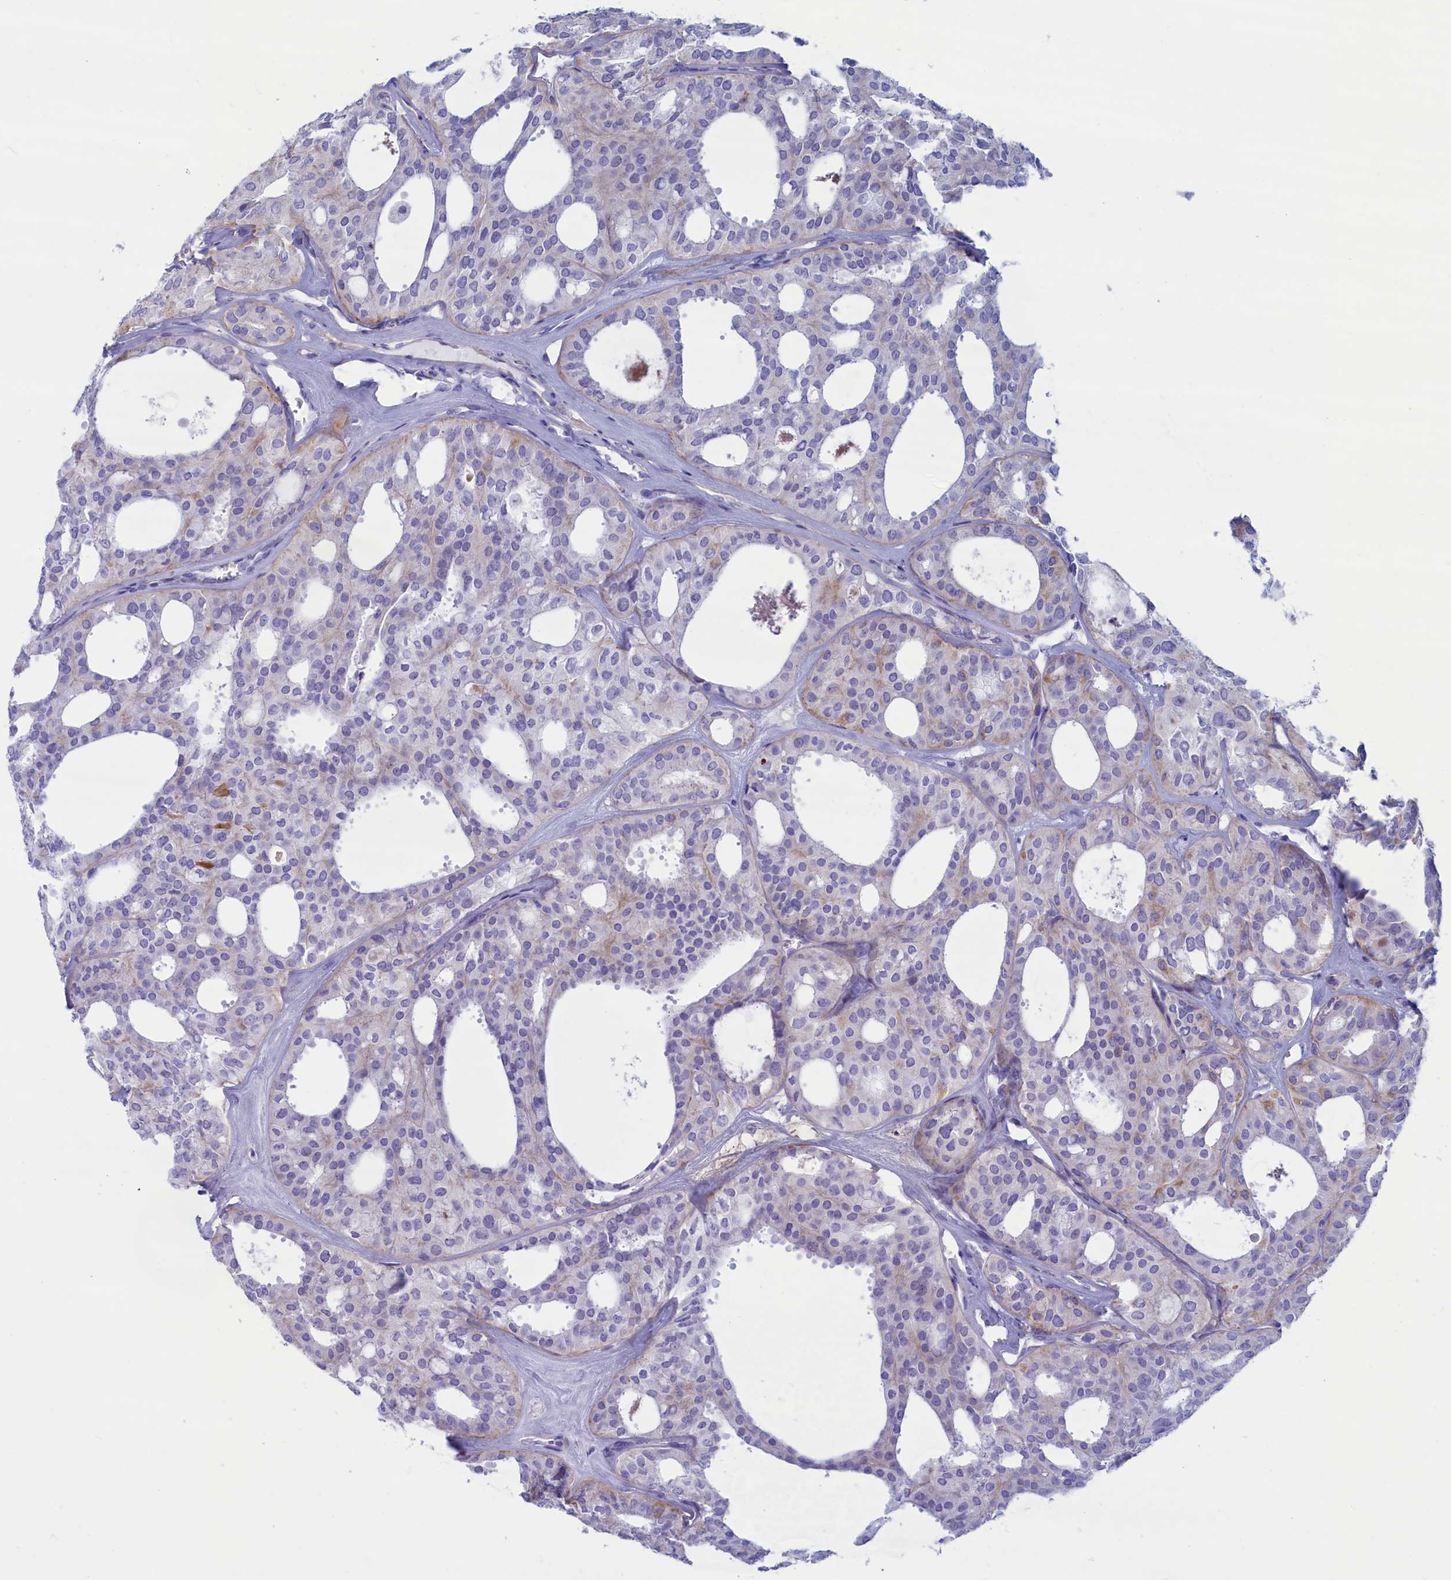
{"staining": {"intensity": "negative", "quantity": "none", "location": "none"}, "tissue": "thyroid cancer", "cell_type": "Tumor cells", "image_type": "cancer", "snomed": [{"axis": "morphology", "description": "Follicular adenoma carcinoma, NOS"}, {"axis": "topography", "description": "Thyroid gland"}], "caption": "An image of human thyroid follicular adenoma carcinoma is negative for staining in tumor cells. (DAB IHC visualized using brightfield microscopy, high magnification).", "gene": "MPV17L2", "patient": {"sex": "male", "age": 75}}